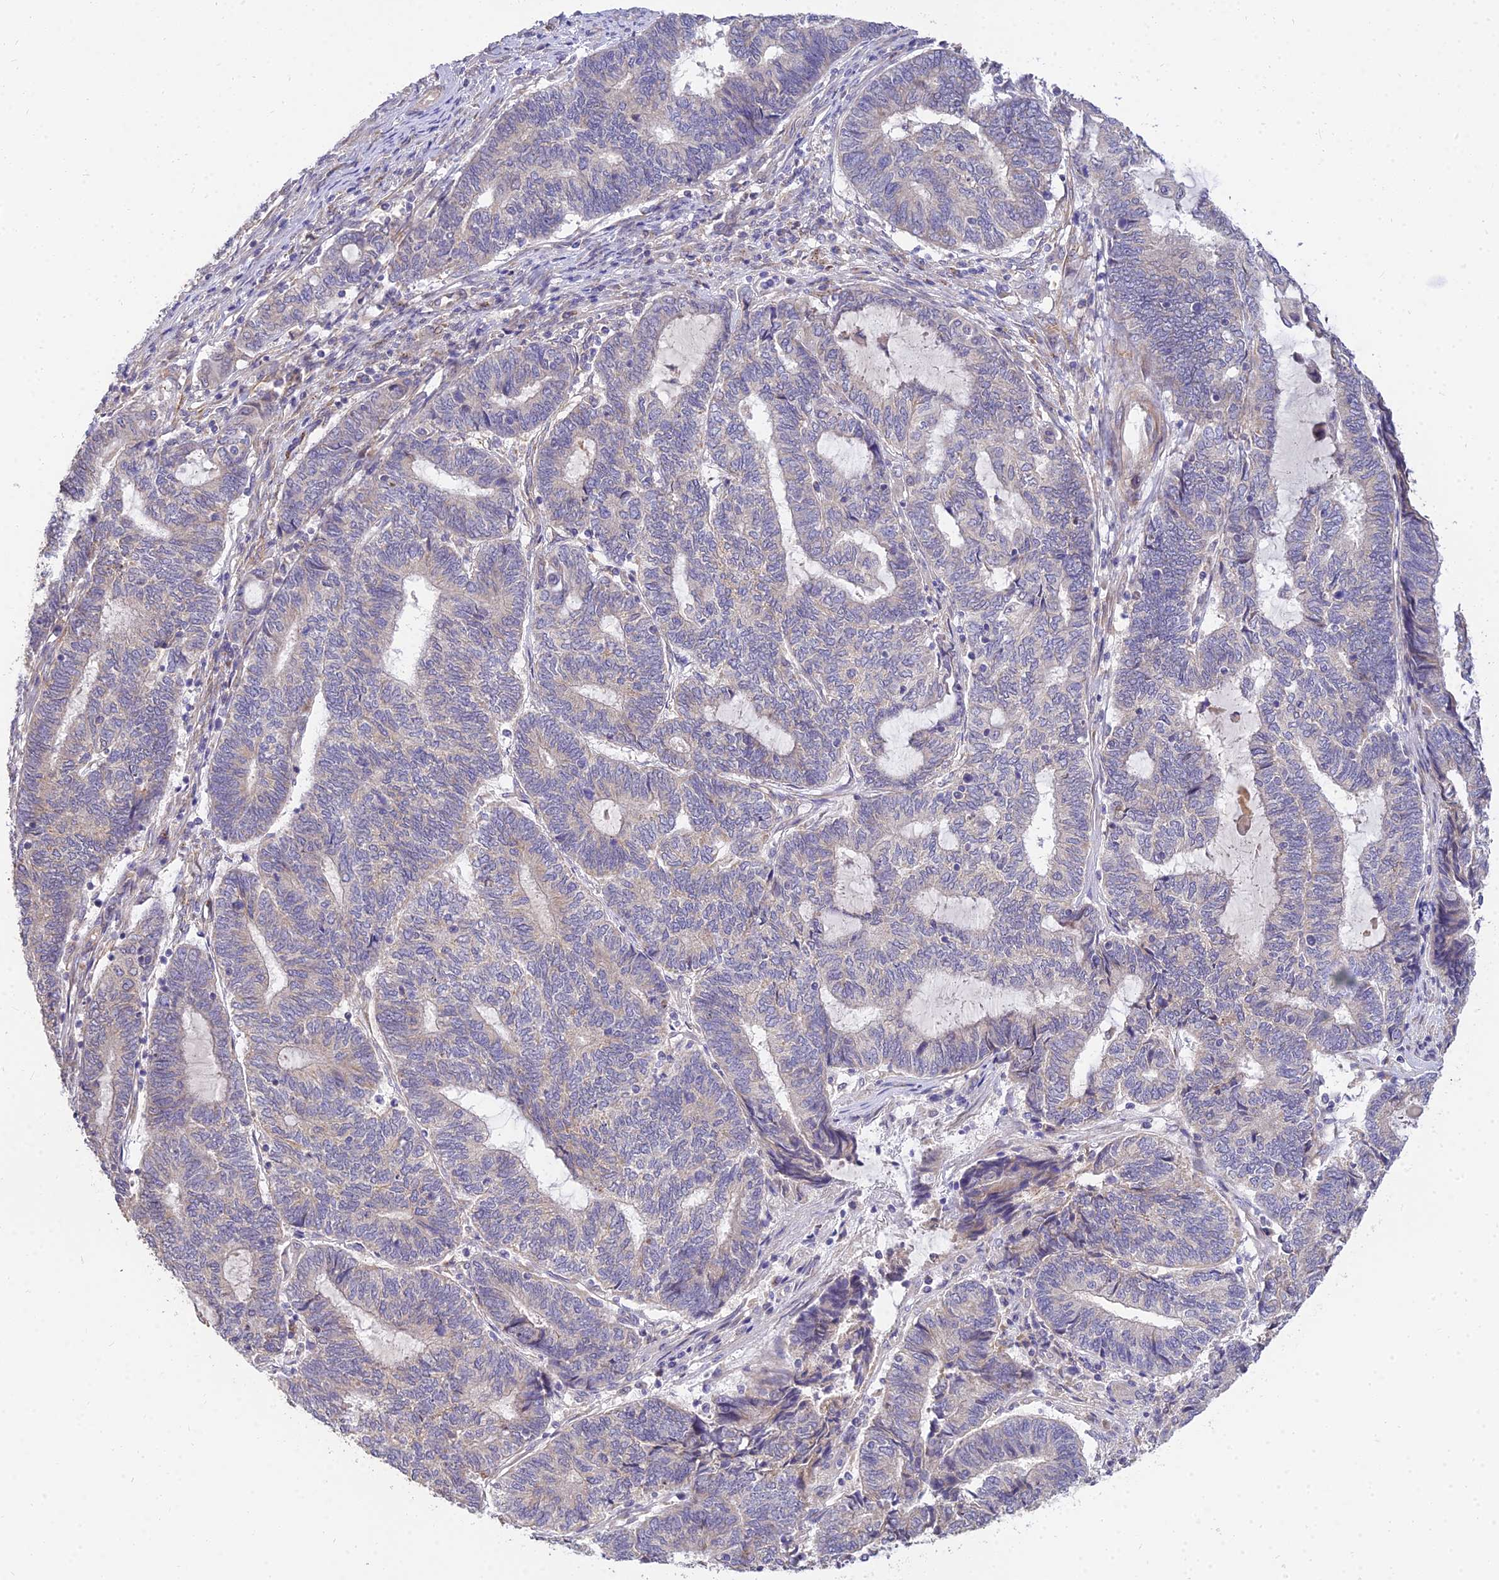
{"staining": {"intensity": "weak", "quantity": "25%-75%", "location": "cytoplasmic/membranous"}, "tissue": "endometrial cancer", "cell_type": "Tumor cells", "image_type": "cancer", "snomed": [{"axis": "morphology", "description": "Adenocarcinoma, NOS"}, {"axis": "topography", "description": "Uterus"}, {"axis": "topography", "description": "Endometrium"}], "caption": "The immunohistochemical stain shows weak cytoplasmic/membranous staining in tumor cells of endometrial adenocarcinoma tissue. Using DAB (3,3'-diaminobenzidine) (brown) and hematoxylin (blue) stains, captured at high magnification using brightfield microscopy.", "gene": "ARL8B", "patient": {"sex": "female", "age": 70}}